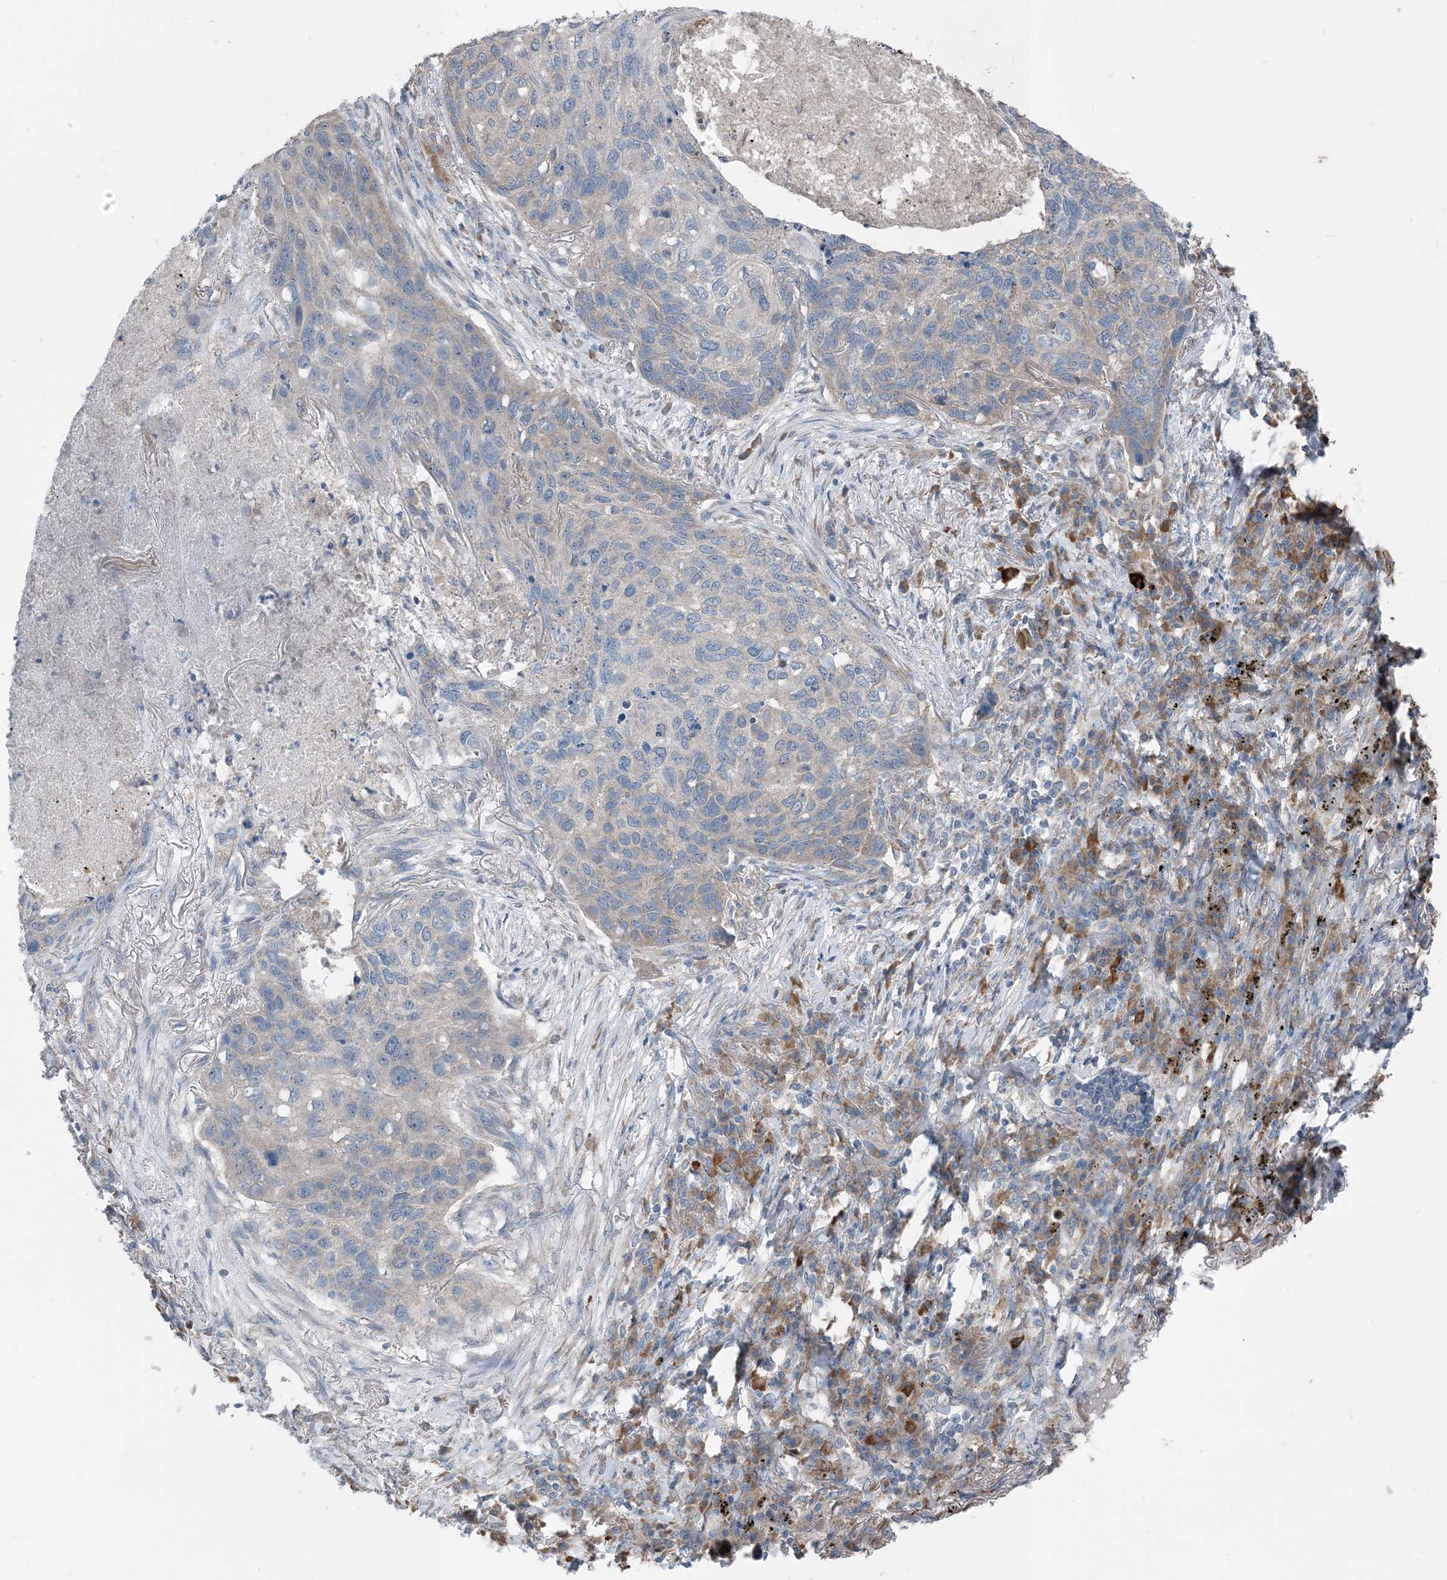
{"staining": {"intensity": "negative", "quantity": "none", "location": "none"}, "tissue": "lung cancer", "cell_type": "Tumor cells", "image_type": "cancer", "snomed": [{"axis": "morphology", "description": "Squamous cell carcinoma, NOS"}, {"axis": "topography", "description": "Lung"}], "caption": "An image of lung cancer (squamous cell carcinoma) stained for a protein reveals no brown staining in tumor cells.", "gene": "DHX30", "patient": {"sex": "female", "age": 63}}